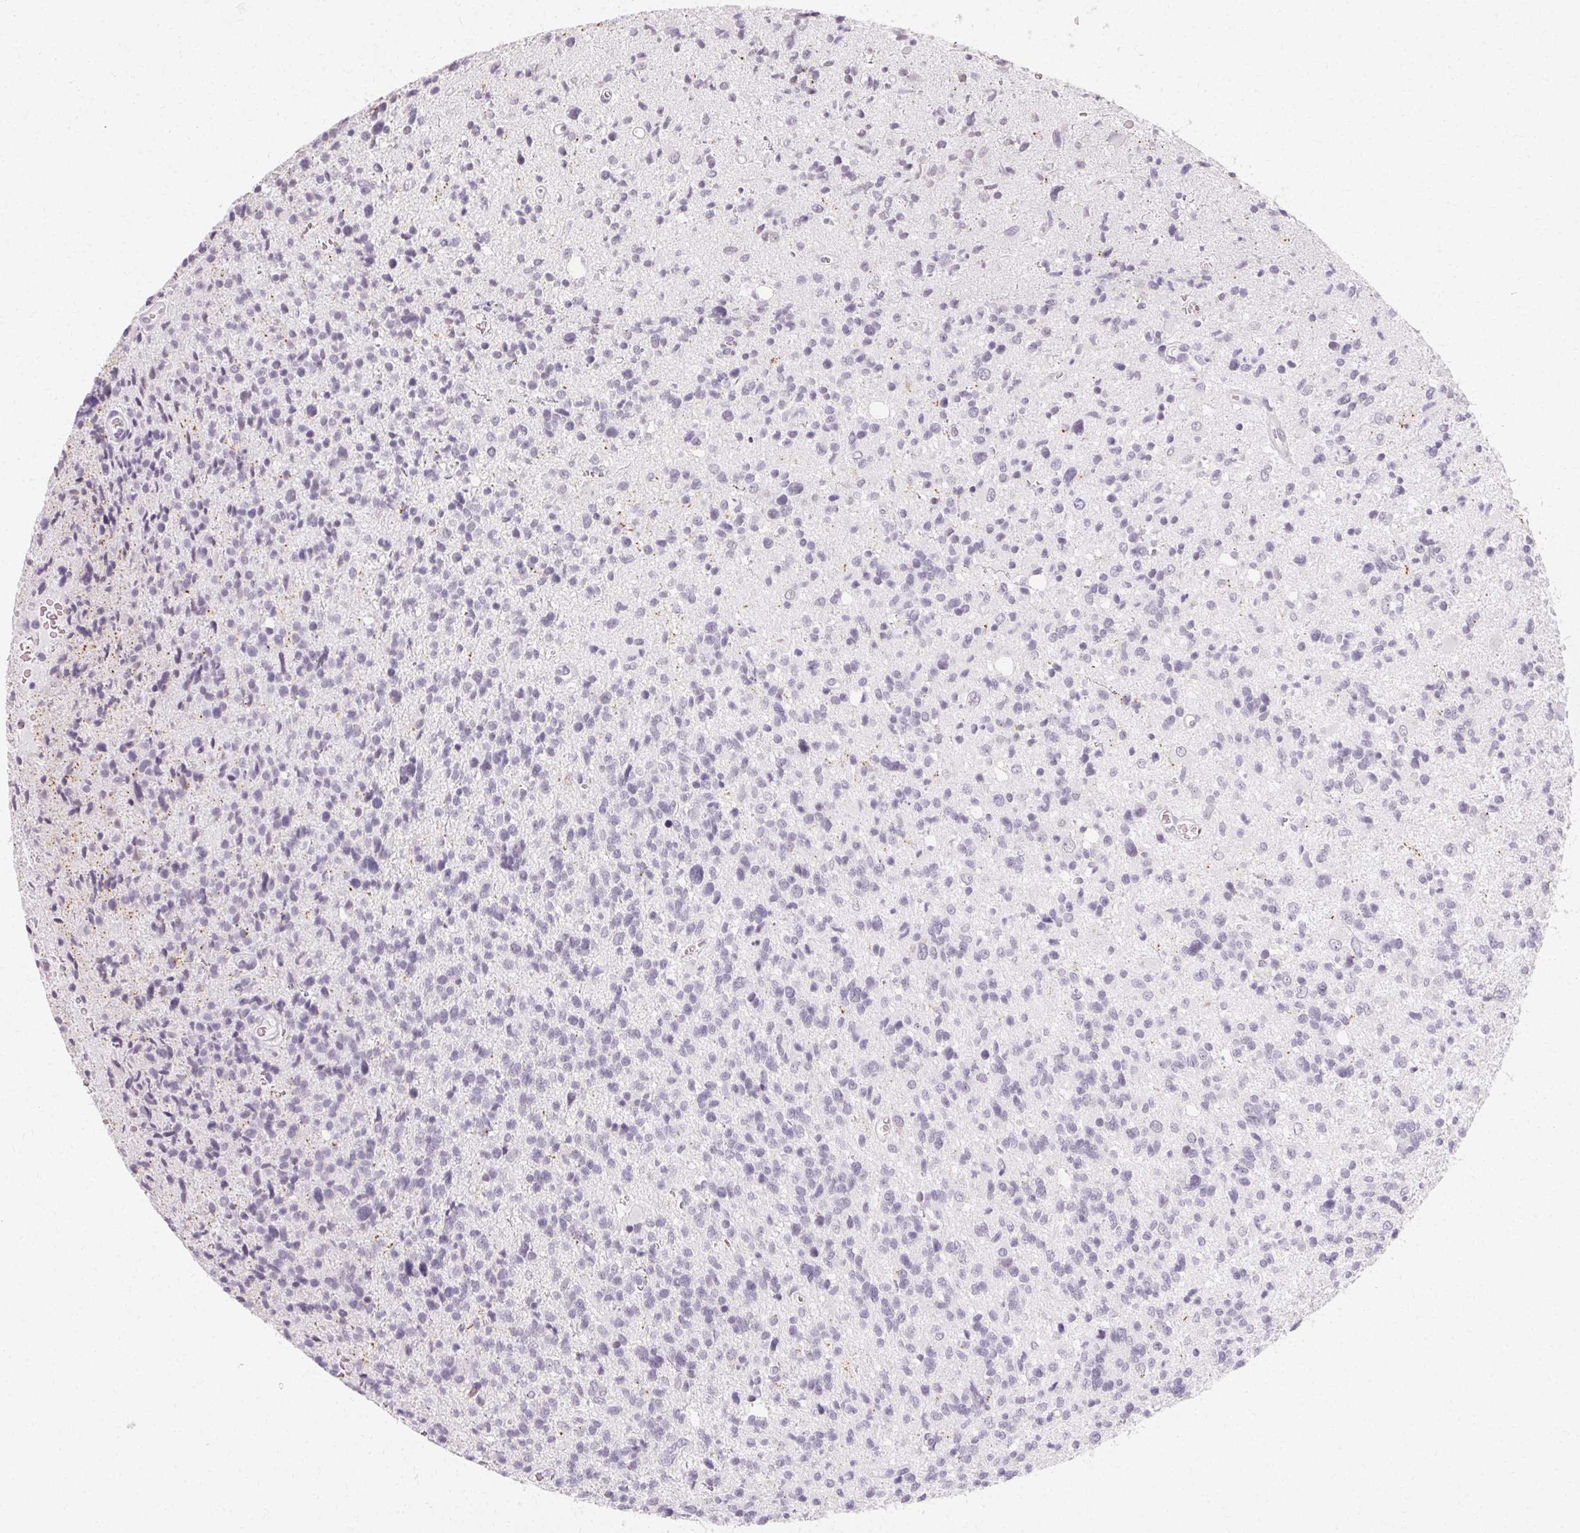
{"staining": {"intensity": "negative", "quantity": "none", "location": "none"}, "tissue": "glioma", "cell_type": "Tumor cells", "image_type": "cancer", "snomed": [{"axis": "morphology", "description": "Glioma, malignant, High grade"}, {"axis": "topography", "description": "Brain"}], "caption": "A micrograph of high-grade glioma (malignant) stained for a protein demonstrates no brown staining in tumor cells.", "gene": "SYNPR", "patient": {"sex": "male", "age": 29}}